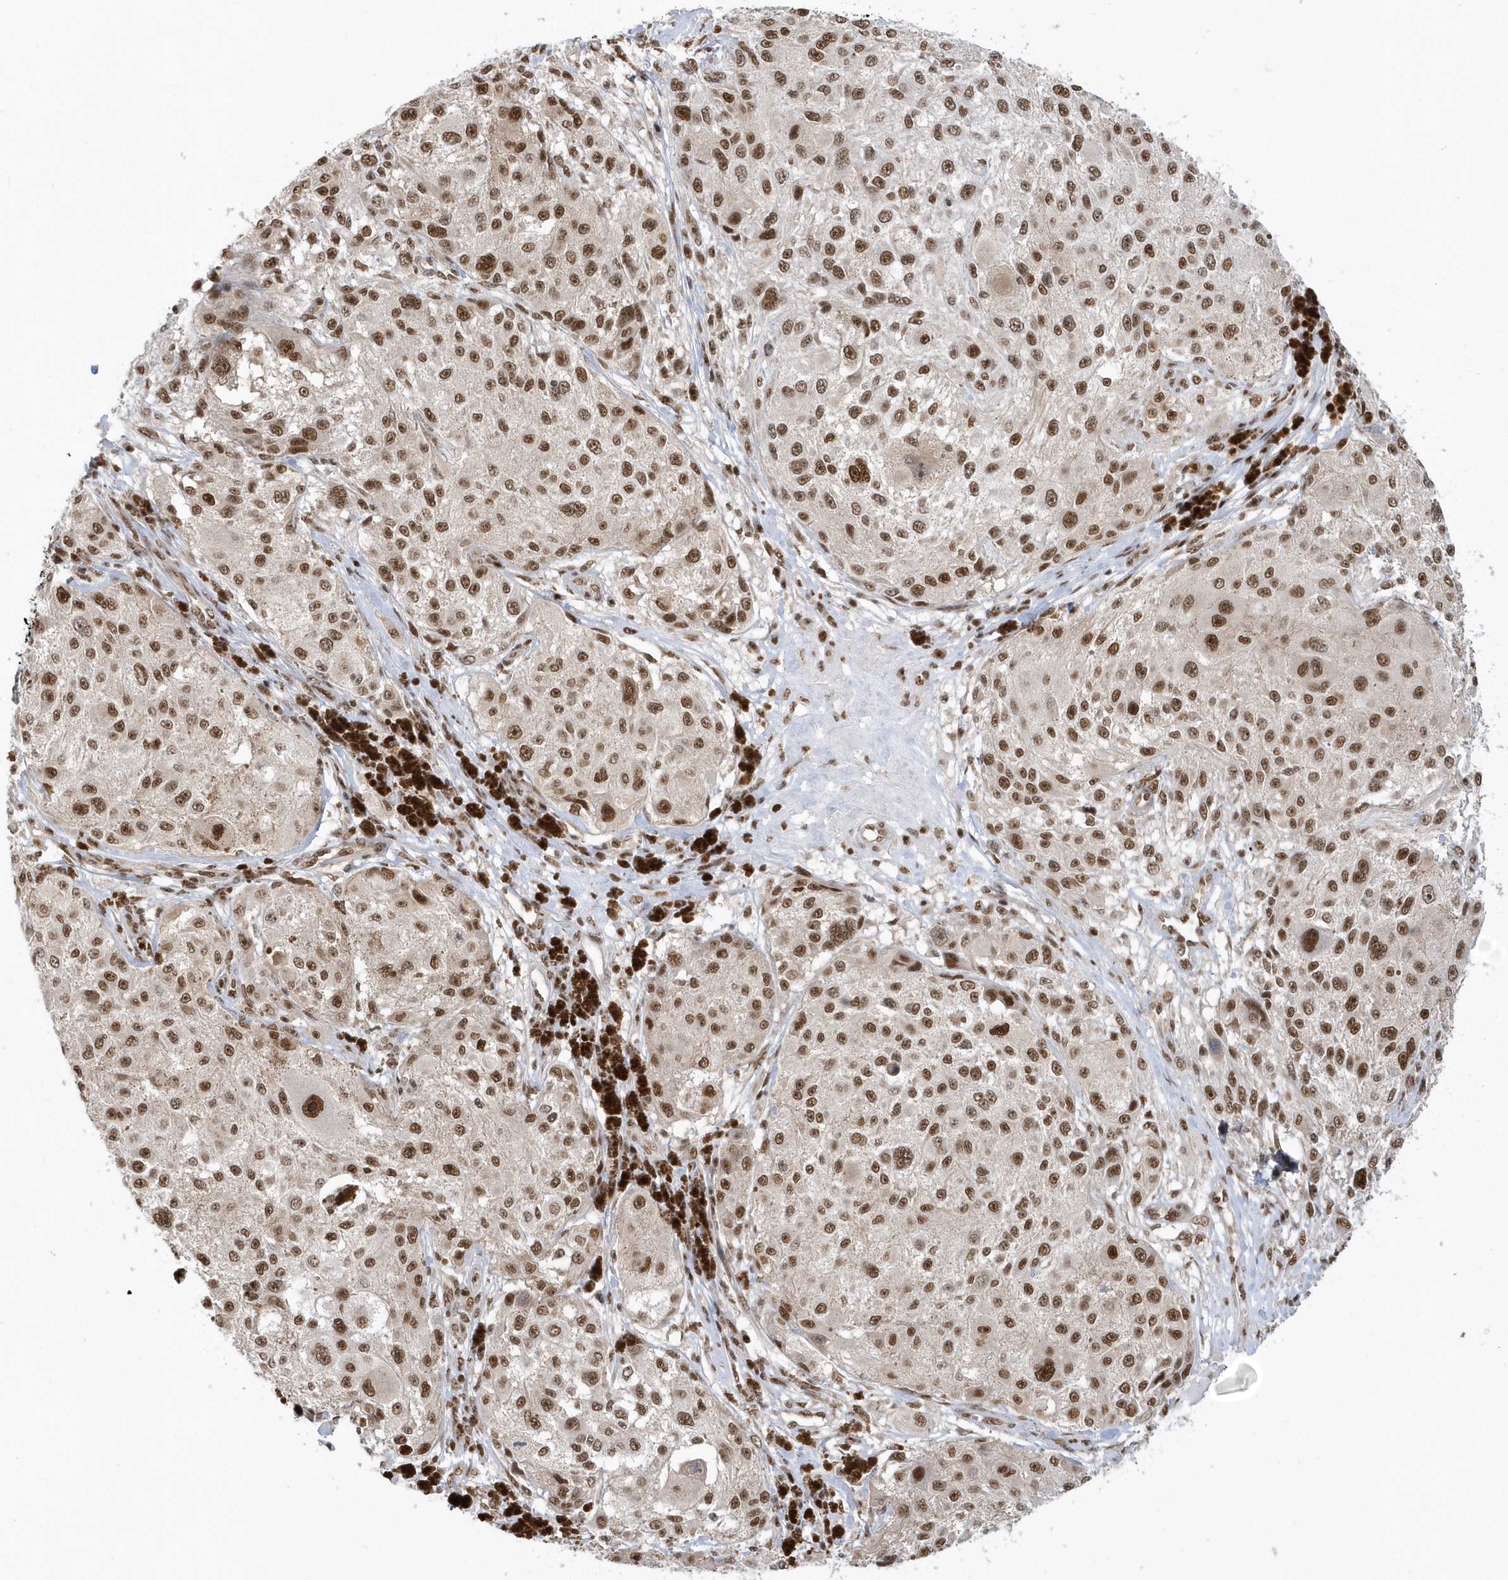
{"staining": {"intensity": "strong", "quantity": ">75%", "location": "nuclear"}, "tissue": "melanoma", "cell_type": "Tumor cells", "image_type": "cancer", "snomed": [{"axis": "morphology", "description": "Necrosis, NOS"}, {"axis": "morphology", "description": "Malignant melanoma, NOS"}, {"axis": "topography", "description": "Skin"}], "caption": "Malignant melanoma stained for a protein (brown) shows strong nuclear positive staining in about >75% of tumor cells.", "gene": "SEPHS1", "patient": {"sex": "female", "age": 87}}